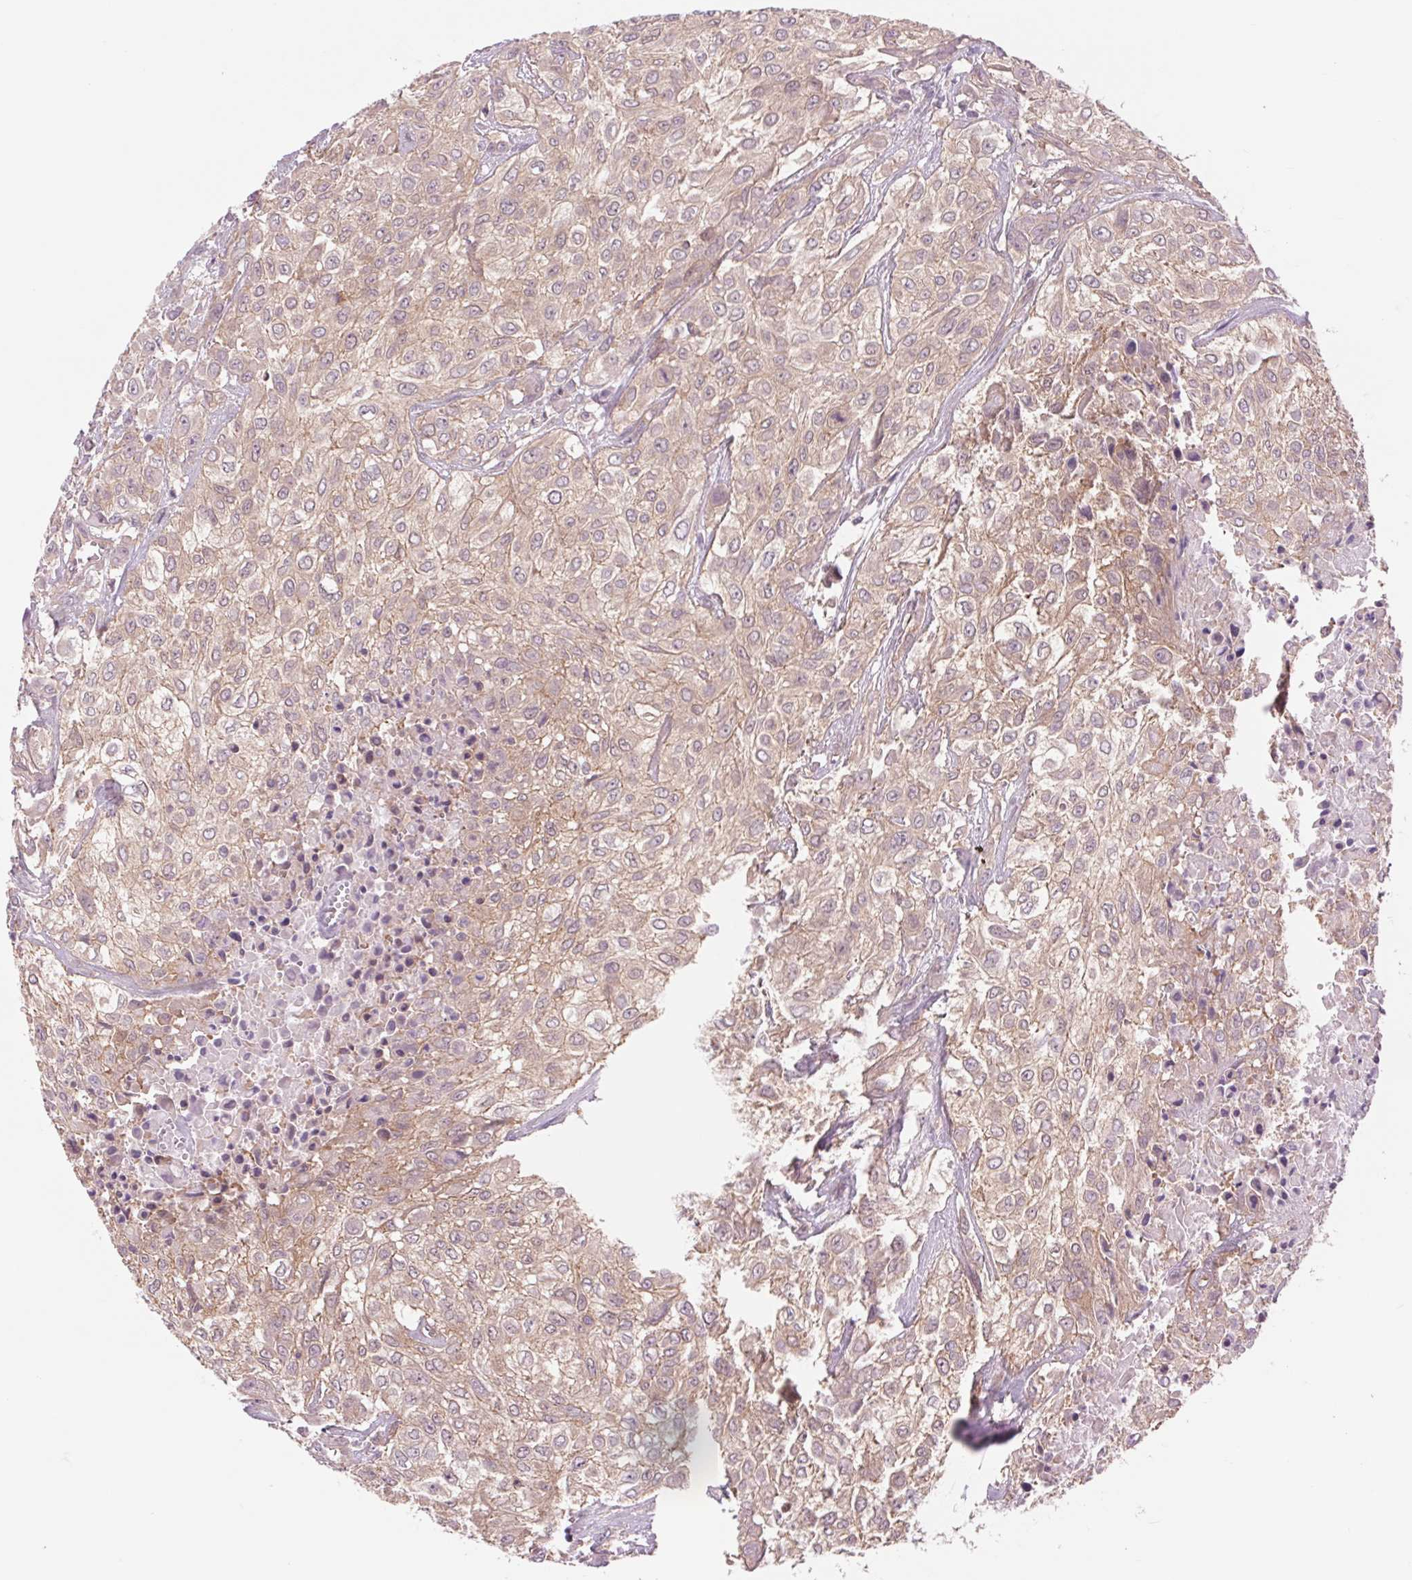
{"staining": {"intensity": "weak", "quantity": ">75%", "location": "cytoplasmic/membranous"}, "tissue": "urothelial cancer", "cell_type": "Tumor cells", "image_type": "cancer", "snomed": [{"axis": "morphology", "description": "Urothelial carcinoma, High grade"}, {"axis": "topography", "description": "Urinary bladder"}], "caption": "DAB (3,3'-diaminobenzidine) immunohistochemical staining of urothelial carcinoma (high-grade) reveals weak cytoplasmic/membranous protein positivity in about >75% of tumor cells. The staining is performed using DAB (3,3'-diaminobenzidine) brown chromogen to label protein expression. The nuclei are counter-stained blue using hematoxylin.", "gene": "SH3RF2", "patient": {"sex": "male", "age": 57}}